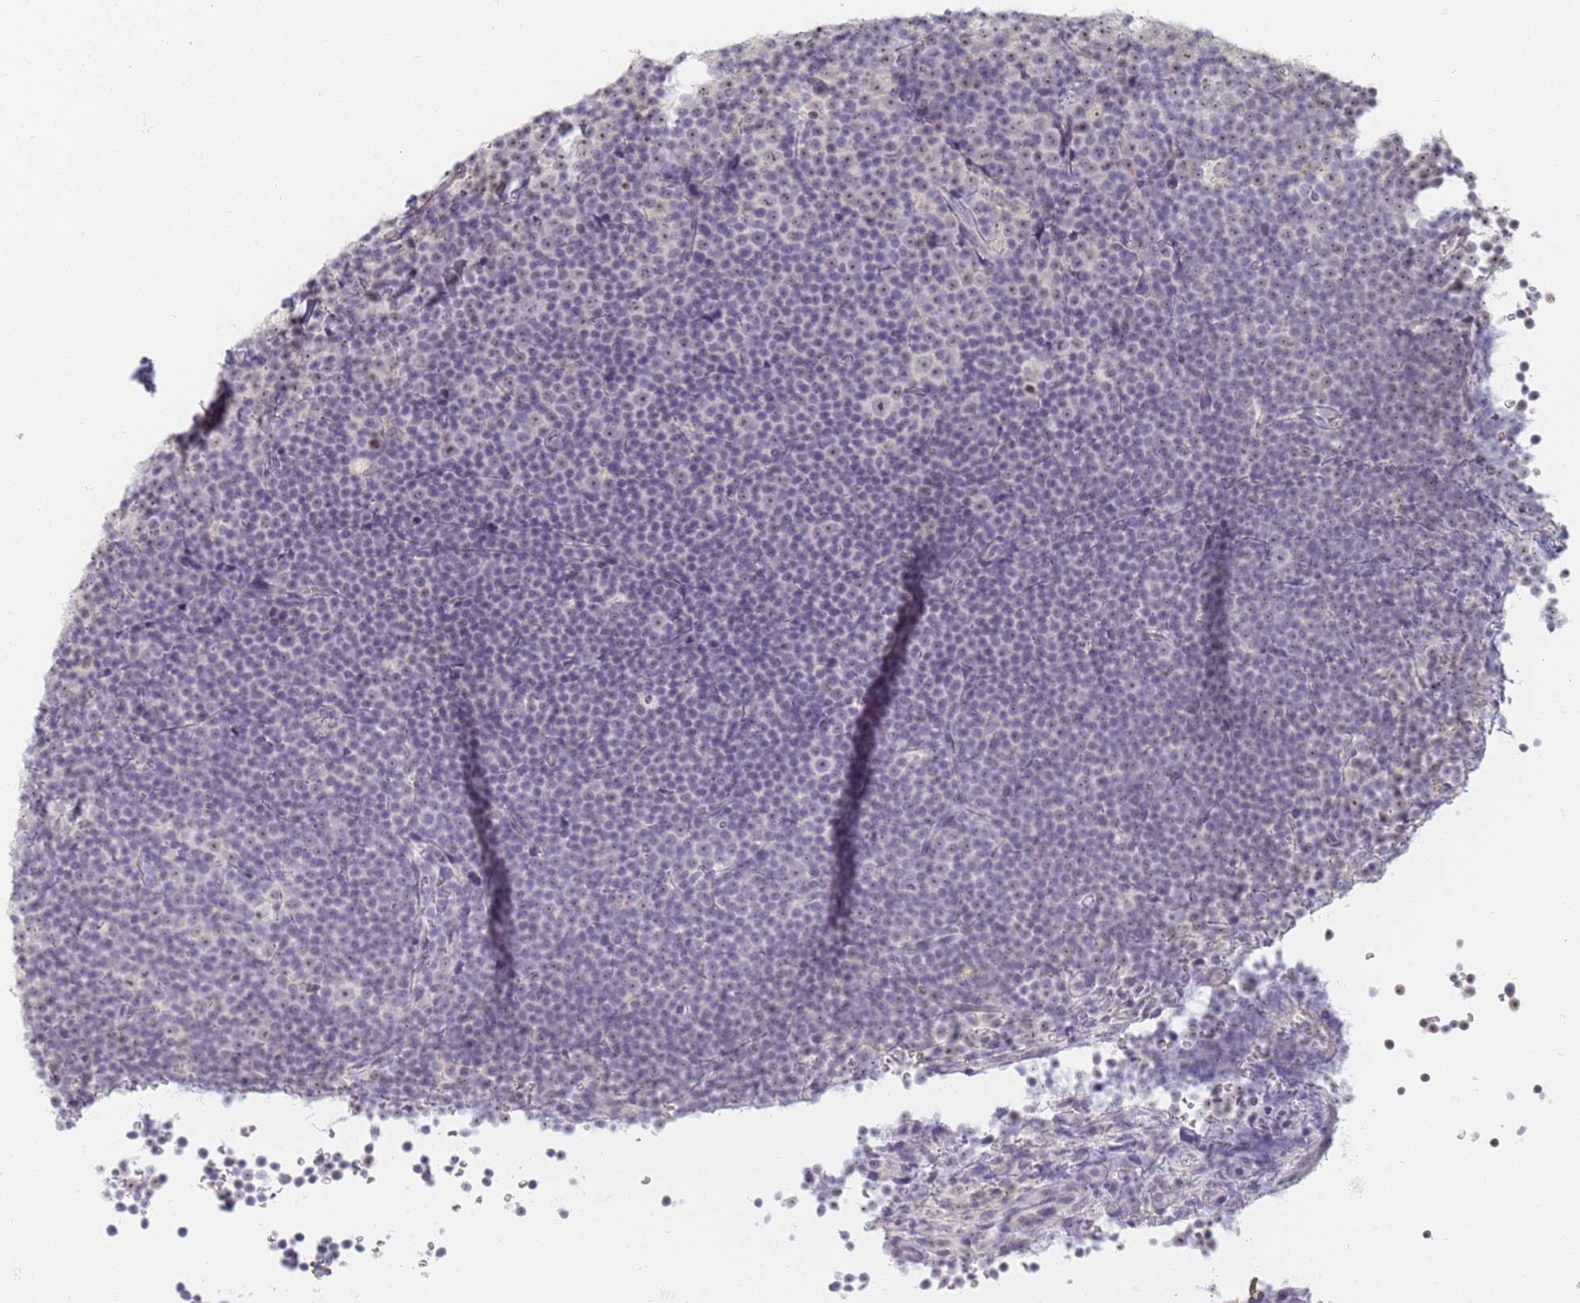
{"staining": {"intensity": "negative", "quantity": "none", "location": "none"}, "tissue": "lymphoma", "cell_type": "Tumor cells", "image_type": "cancer", "snomed": [{"axis": "morphology", "description": "Malignant lymphoma, non-Hodgkin's type, Low grade"}, {"axis": "topography", "description": "Lymph node"}], "caption": "Histopathology image shows no significant protein staining in tumor cells of malignant lymphoma, non-Hodgkin's type (low-grade).", "gene": "SLC38A9", "patient": {"sex": "female", "age": 67}}